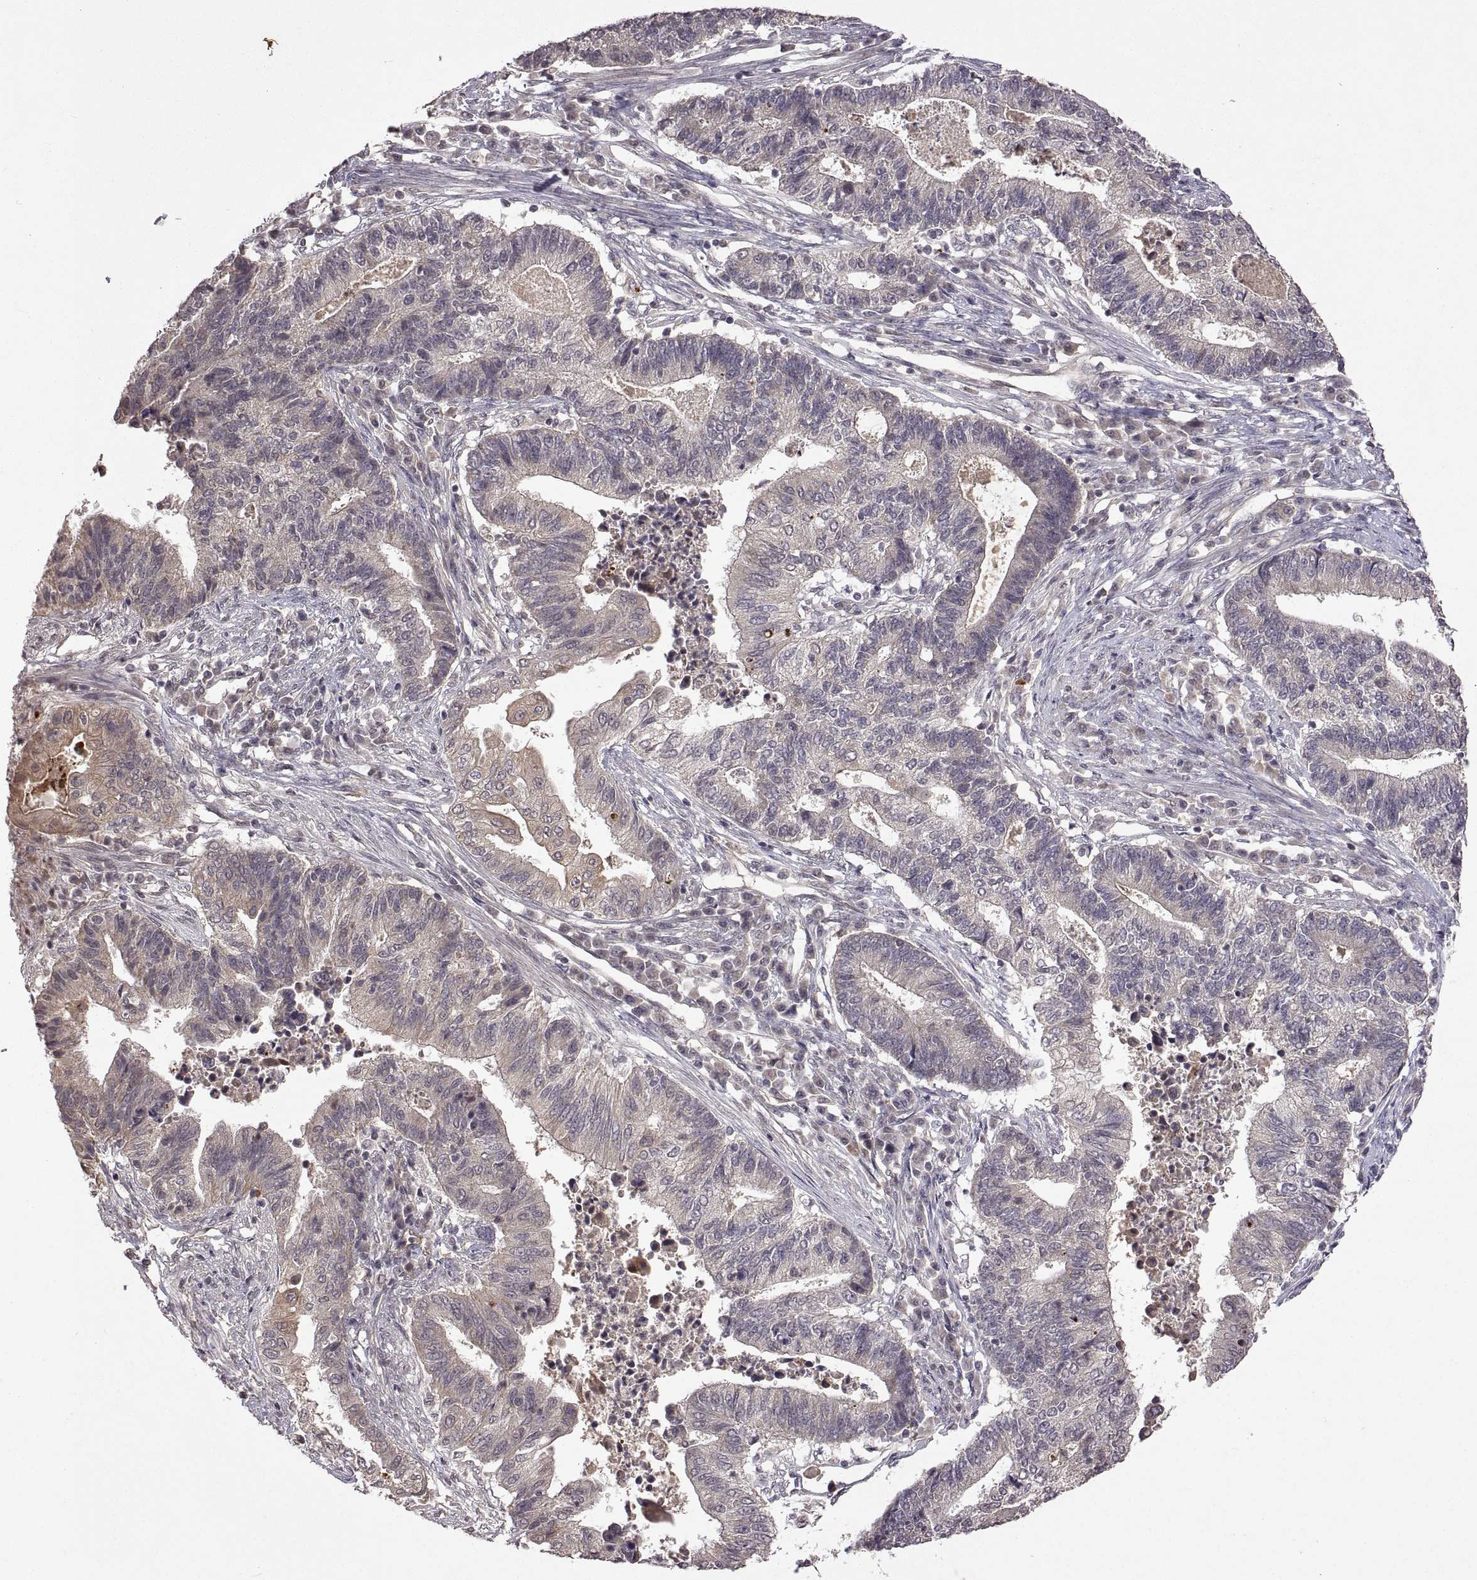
{"staining": {"intensity": "negative", "quantity": "none", "location": "none"}, "tissue": "endometrial cancer", "cell_type": "Tumor cells", "image_type": "cancer", "snomed": [{"axis": "morphology", "description": "Adenocarcinoma, NOS"}, {"axis": "topography", "description": "Uterus"}, {"axis": "topography", "description": "Endometrium"}], "caption": "The photomicrograph exhibits no significant expression in tumor cells of endometrial cancer.", "gene": "LAMA1", "patient": {"sex": "female", "age": 54}}